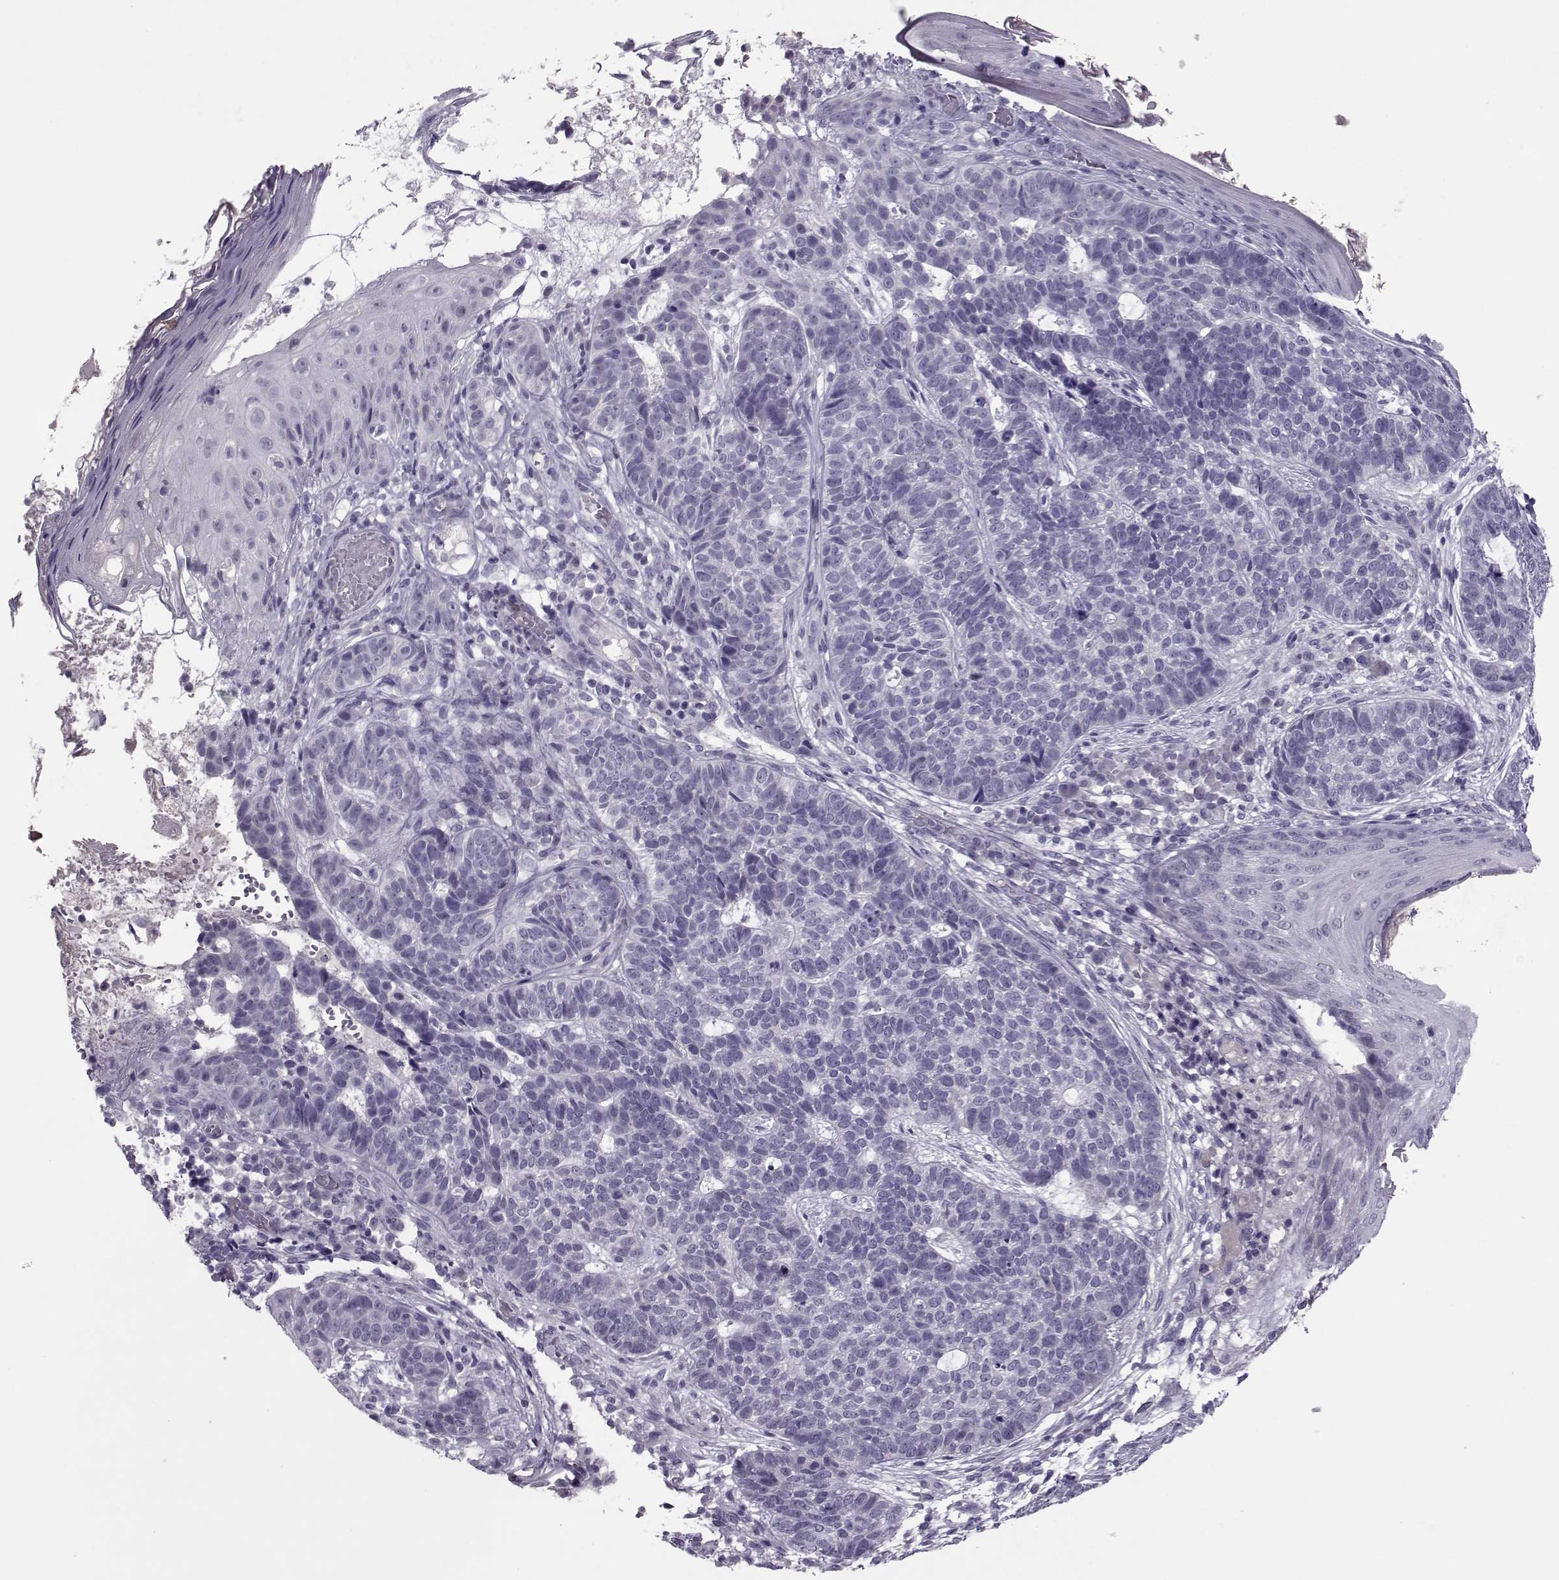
{"staining": {"intensity": "negative", "quantity": "none", "location": "none"}, "tissue": "skin cancer", "cell_type": "Tumor cells", "image_type": "cancer", "snomed": [{"axis": "morphology", "description": "Basal cell carcinoma"}, {"axis": "topography", "description": "Skin"}], "caption": "Tumor cells show no significant staining in skin basal cell carcinoma. The staining is performed using DAB (3,3'-diaminobenzidine) brown chromogen with nuclei counter-stained in using hematoxylin.", "gene": "ASRGL1", "patient": {"sex": "female", "age": 69}}